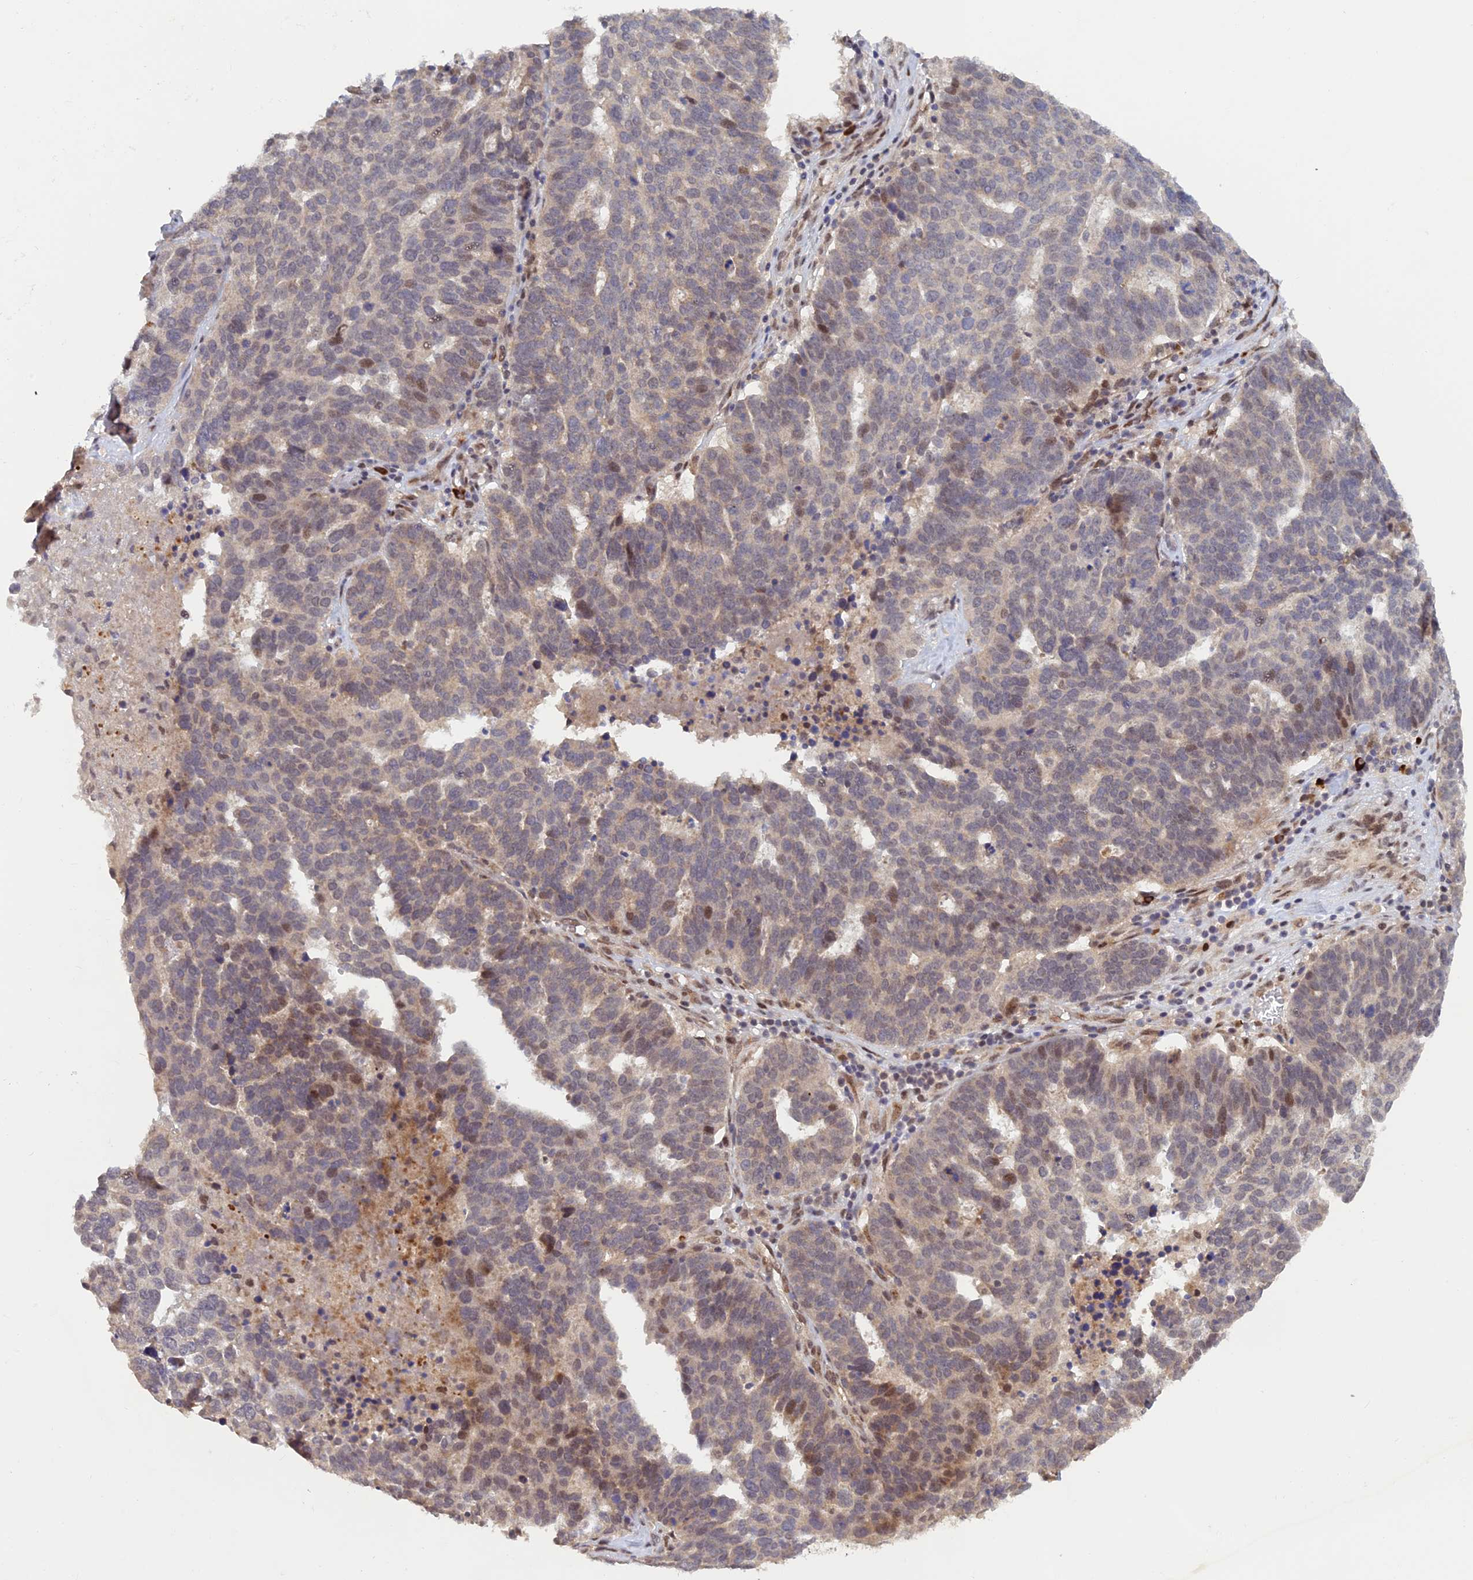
{"staining": {"intensity": "negative", "quantity": "none", "location": "none"}, "tissue": "ovarian cancer", "cell_type": "Tumor cells", "image_type": "cancer", "snomed": [{"axis": "morphology", "description": "Cystadenocarcinoma, serous, NOS"}, {"axis": "topography", "description": "Ovary"}], "caption": "Ovarian cancer (serous cystadenocarcinoma) was stained to show a protein in brown. There is no significant staining in tumor cells.", "gene": "ZNF565", "patient": {"sex": "female", "age": 59}}